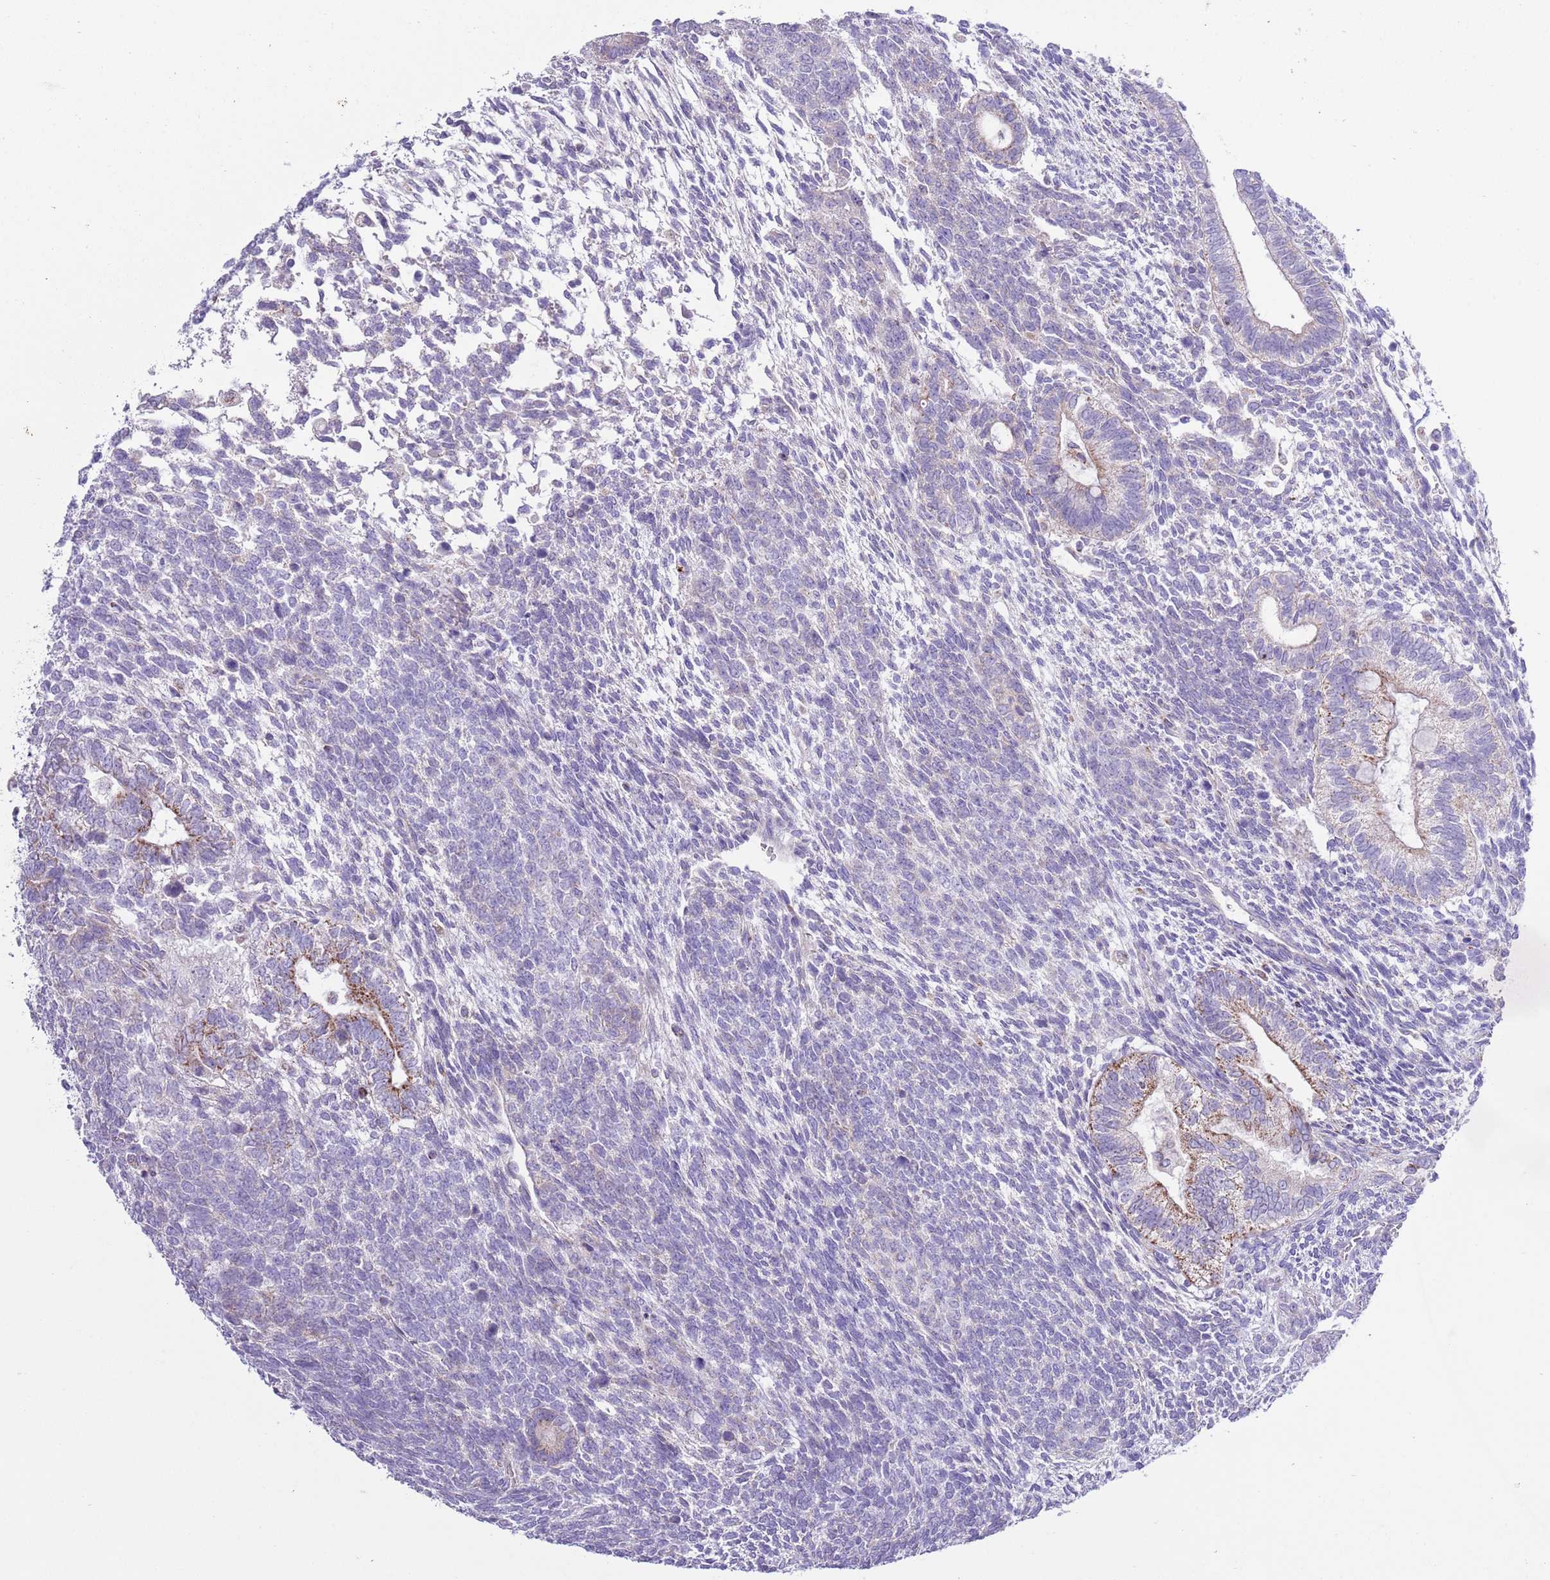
{"staining": {"intensity": "negative", "quantity": "none", "location": "none"}, "tissue": "testis cancer", "cell_type": "Tumor cells", "image_type": "cancer", "snomed": [{"axis": "morphology", "description": "Carcinoma, Embryonal, NOS"}, {"axis": "topography", "description": "Testis"}], "caption": "Immunohistochemistry image of human testis cancer (embryonal carcinoma) stained for a protein (brown), which displays no staining in tumor cells.", "gene": "ATP6V1B1", "patient": {"sex": "male", "age": 23}}